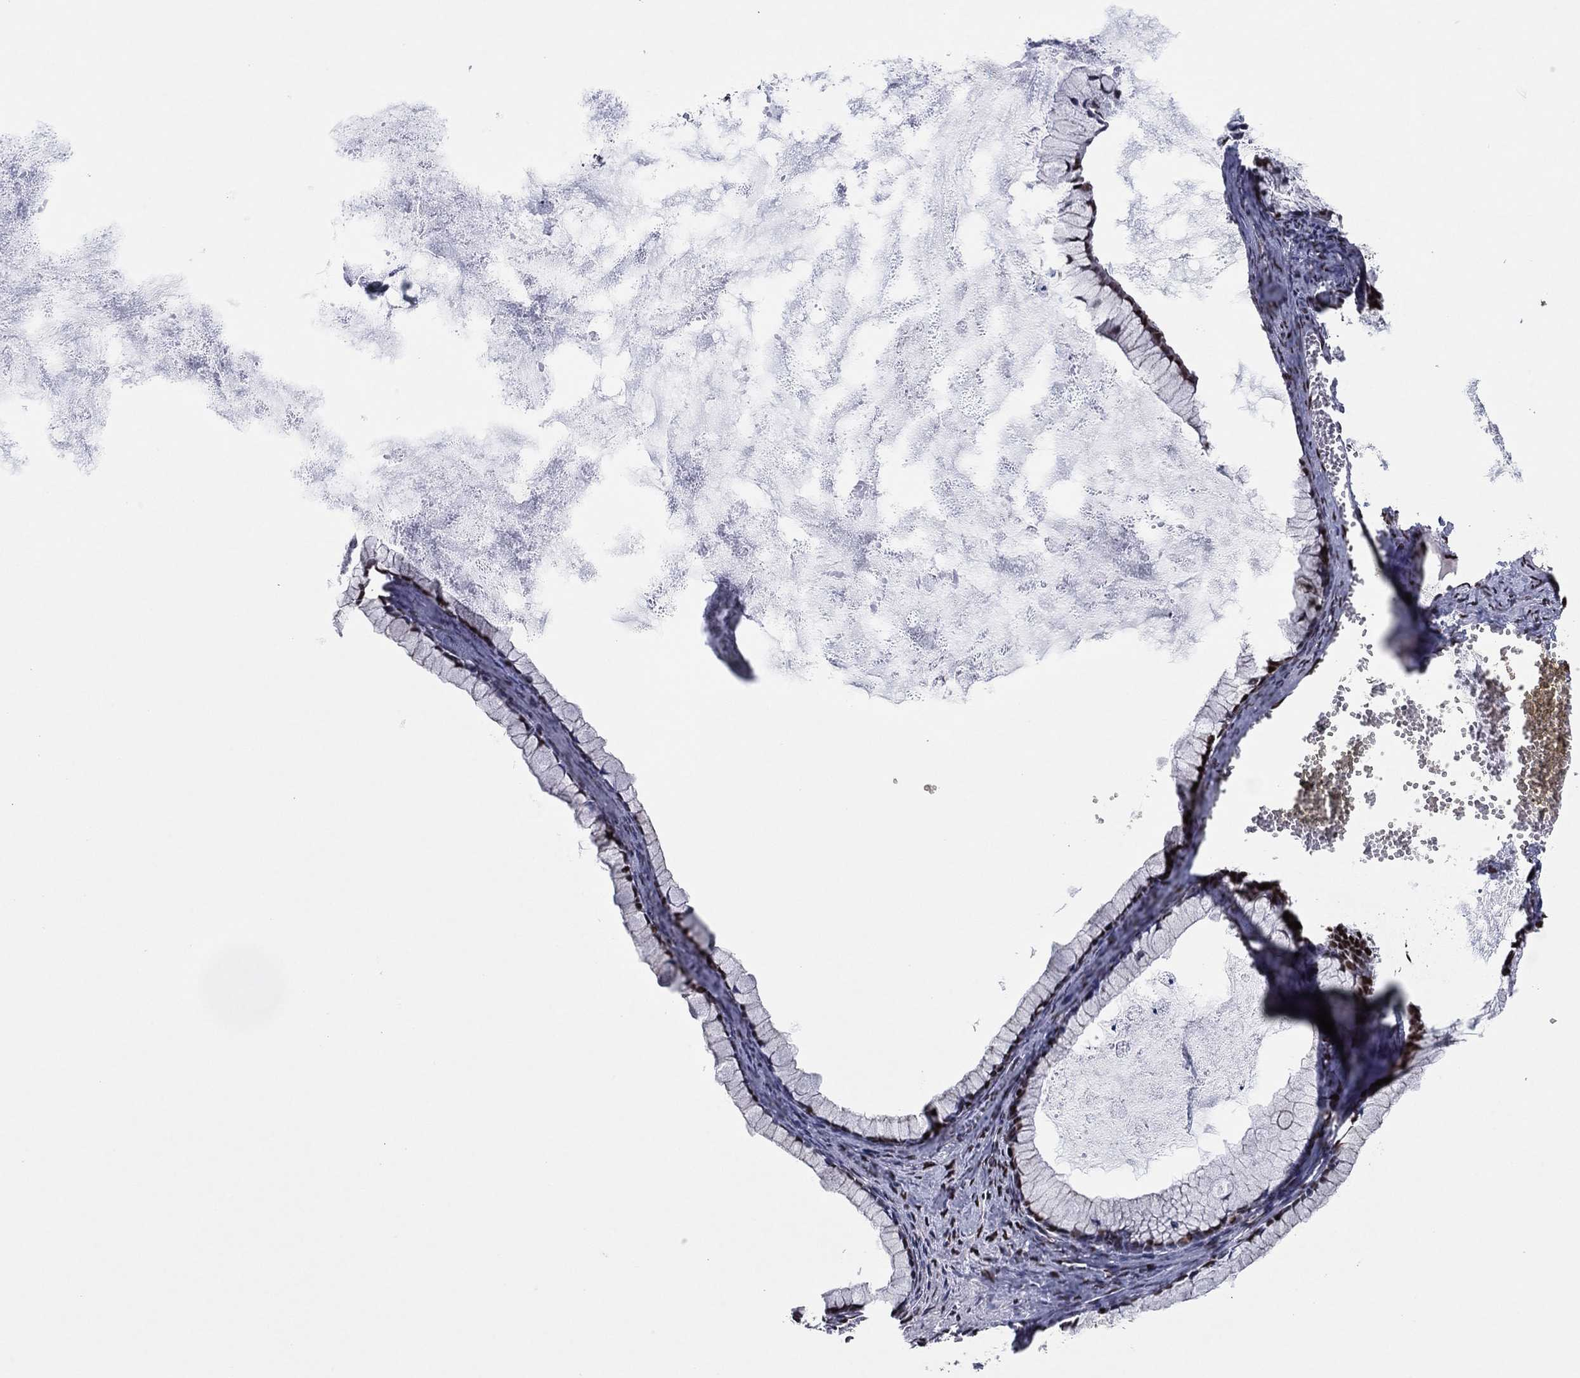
{"staining": {"intensity": "negative", "quantity": "none", "location": "none"}, "tissue": "ovarian cancer", "cell_type": "Tumor cells", "image_type": "cancer", "snomed": [{"axis": "morphology", "description": "Cystadenocarcinoma, mucinous, NOS"}, {"axis": "topography", "description": "Ovary"}], "caption": "Histopathology image shows no protein positivity in tumor cells of ovarian cancer tissue.", "gene": "TP53BP1", "patient": {"sex": "female", "age": 41}}